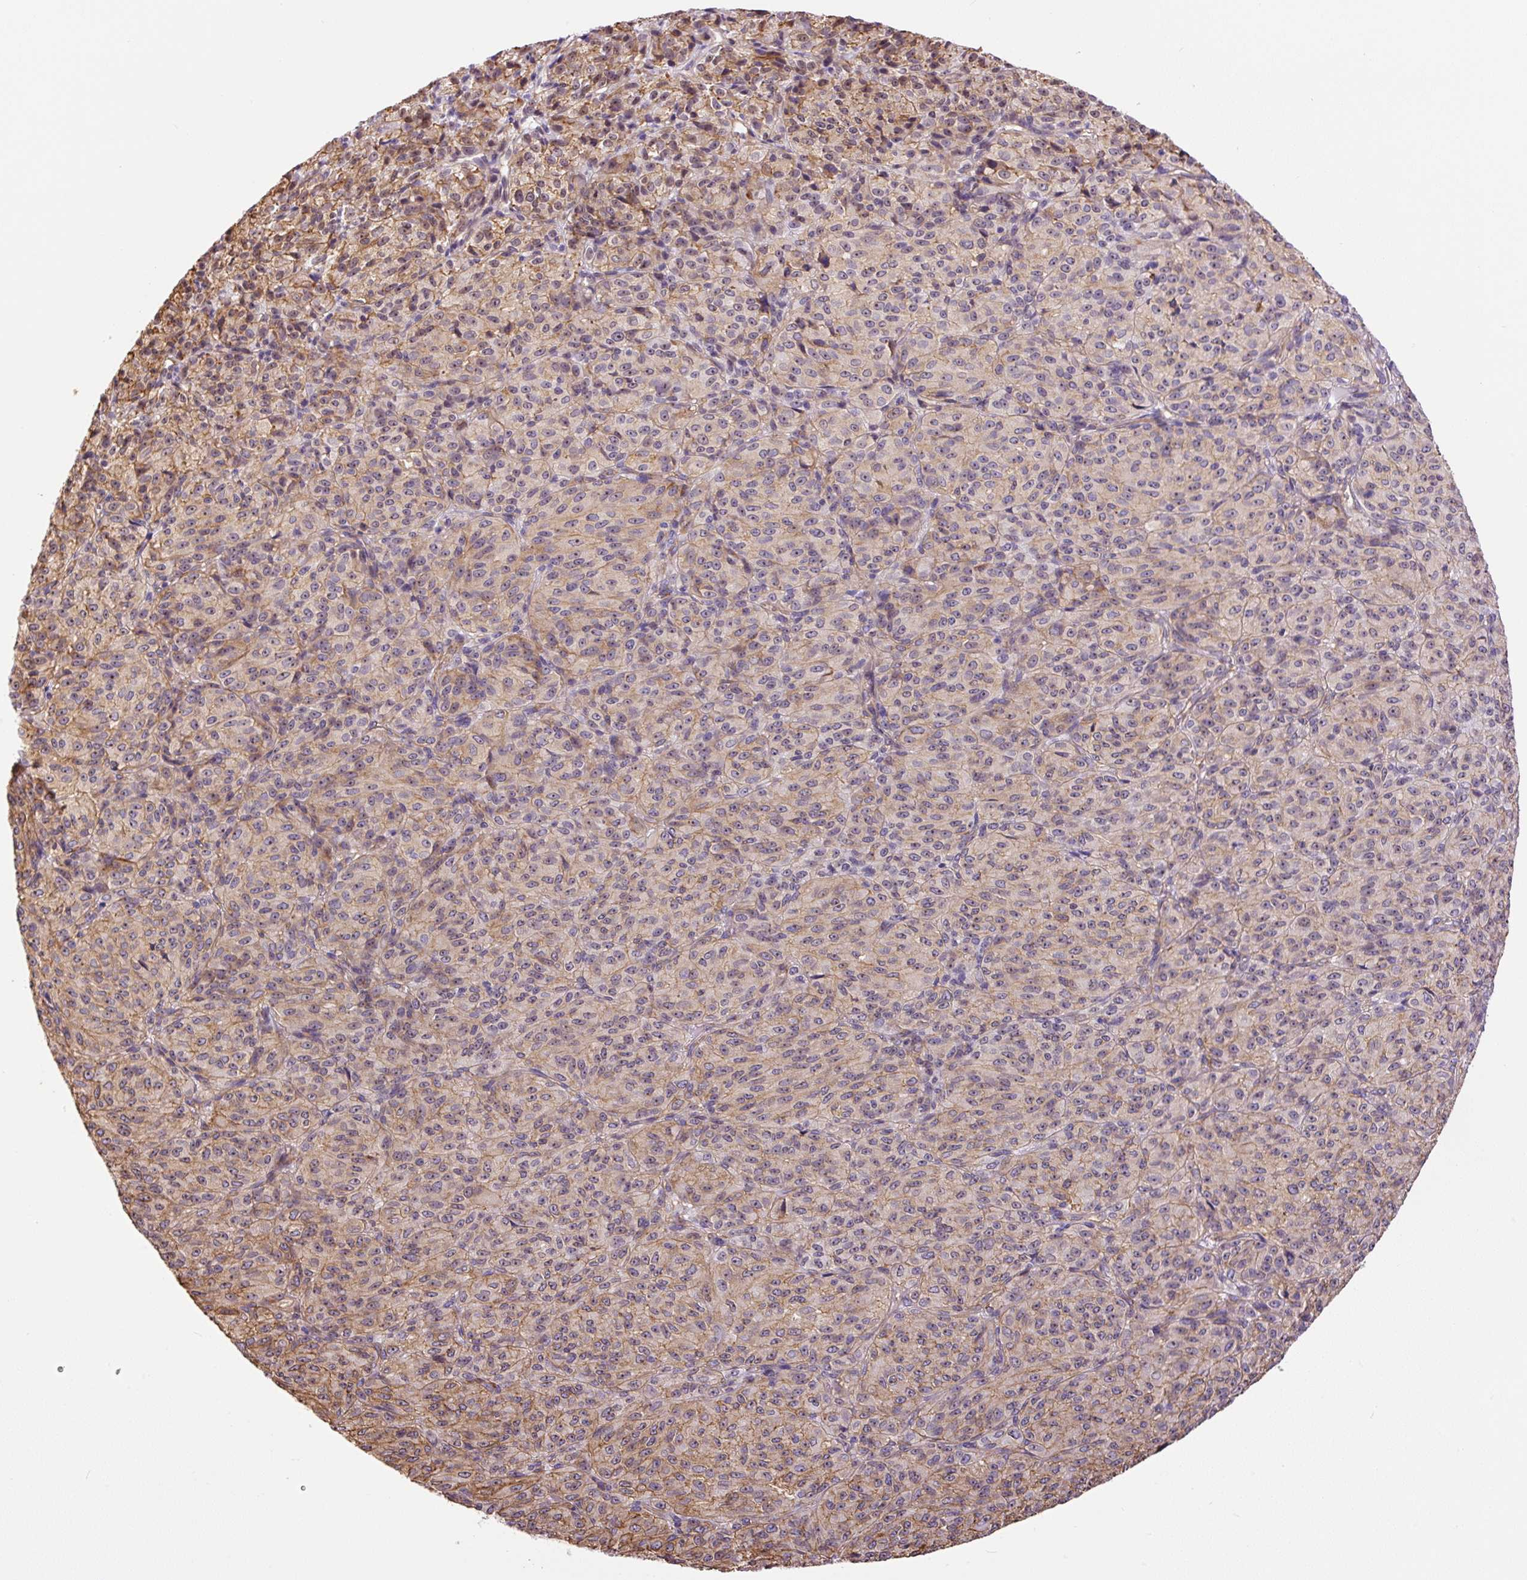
{"staining": {"intensity": "weak", "quantity": "<25%", "location": "nuclear"}, "tissue": "melanoma", "cell_type": "Tumor cells", "image_type": "cancer", "snomed": [{"axis": "morphology", "description": "Malignant melanoma, Metastatic site"}, {"axis": "topography", "description": "Brain"}], "caption": "Melanoma was stained to show a protein in brown. There is no significant expression in tumor cells.", "gene": "MYO5C", "patient": {"sex": "female", "age": 56}}